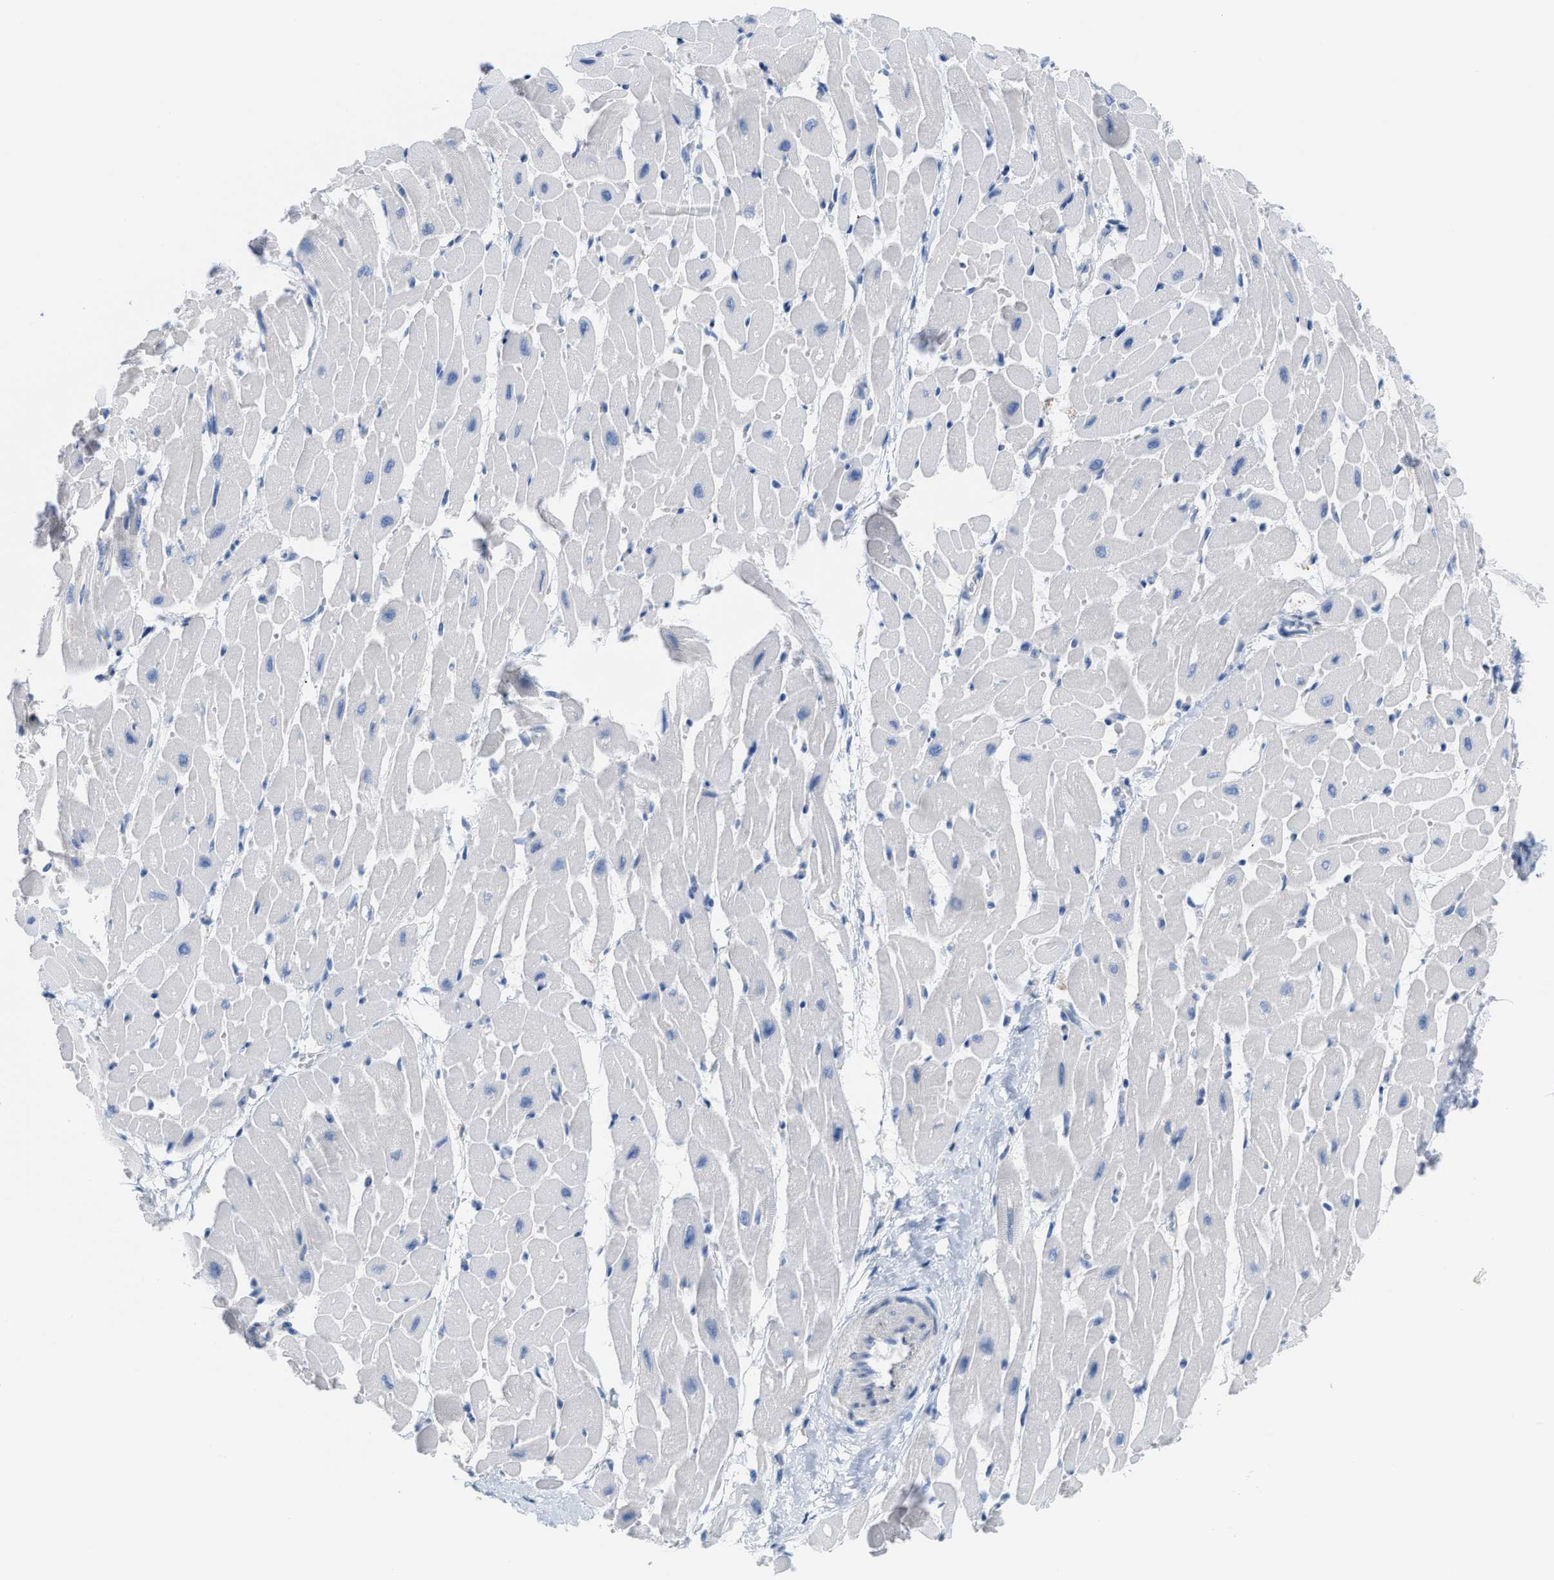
{"staining": {"intensity": "negative", "quantity": "none", "location": "none"}, "tissue": "heart muscle", "cell_type": "Cardiomyocytes", "image_type": "normal", "snomed": [{"axis": "morphology", "description": "Normal tissue, NOS"}, {"axis": "topography", "description": "Heart"}], "caption": "Histopathology image shows no protein staining in cardiomyocytes of benign heart muscle. The staining was performed using DAB to visualize the protein expression in brown, while the nuclei were stained in blue with hematoxylin (Magnification: 20x).", "gene": "SLC3A2", "patient": {"sex": "male", "age": 45}}